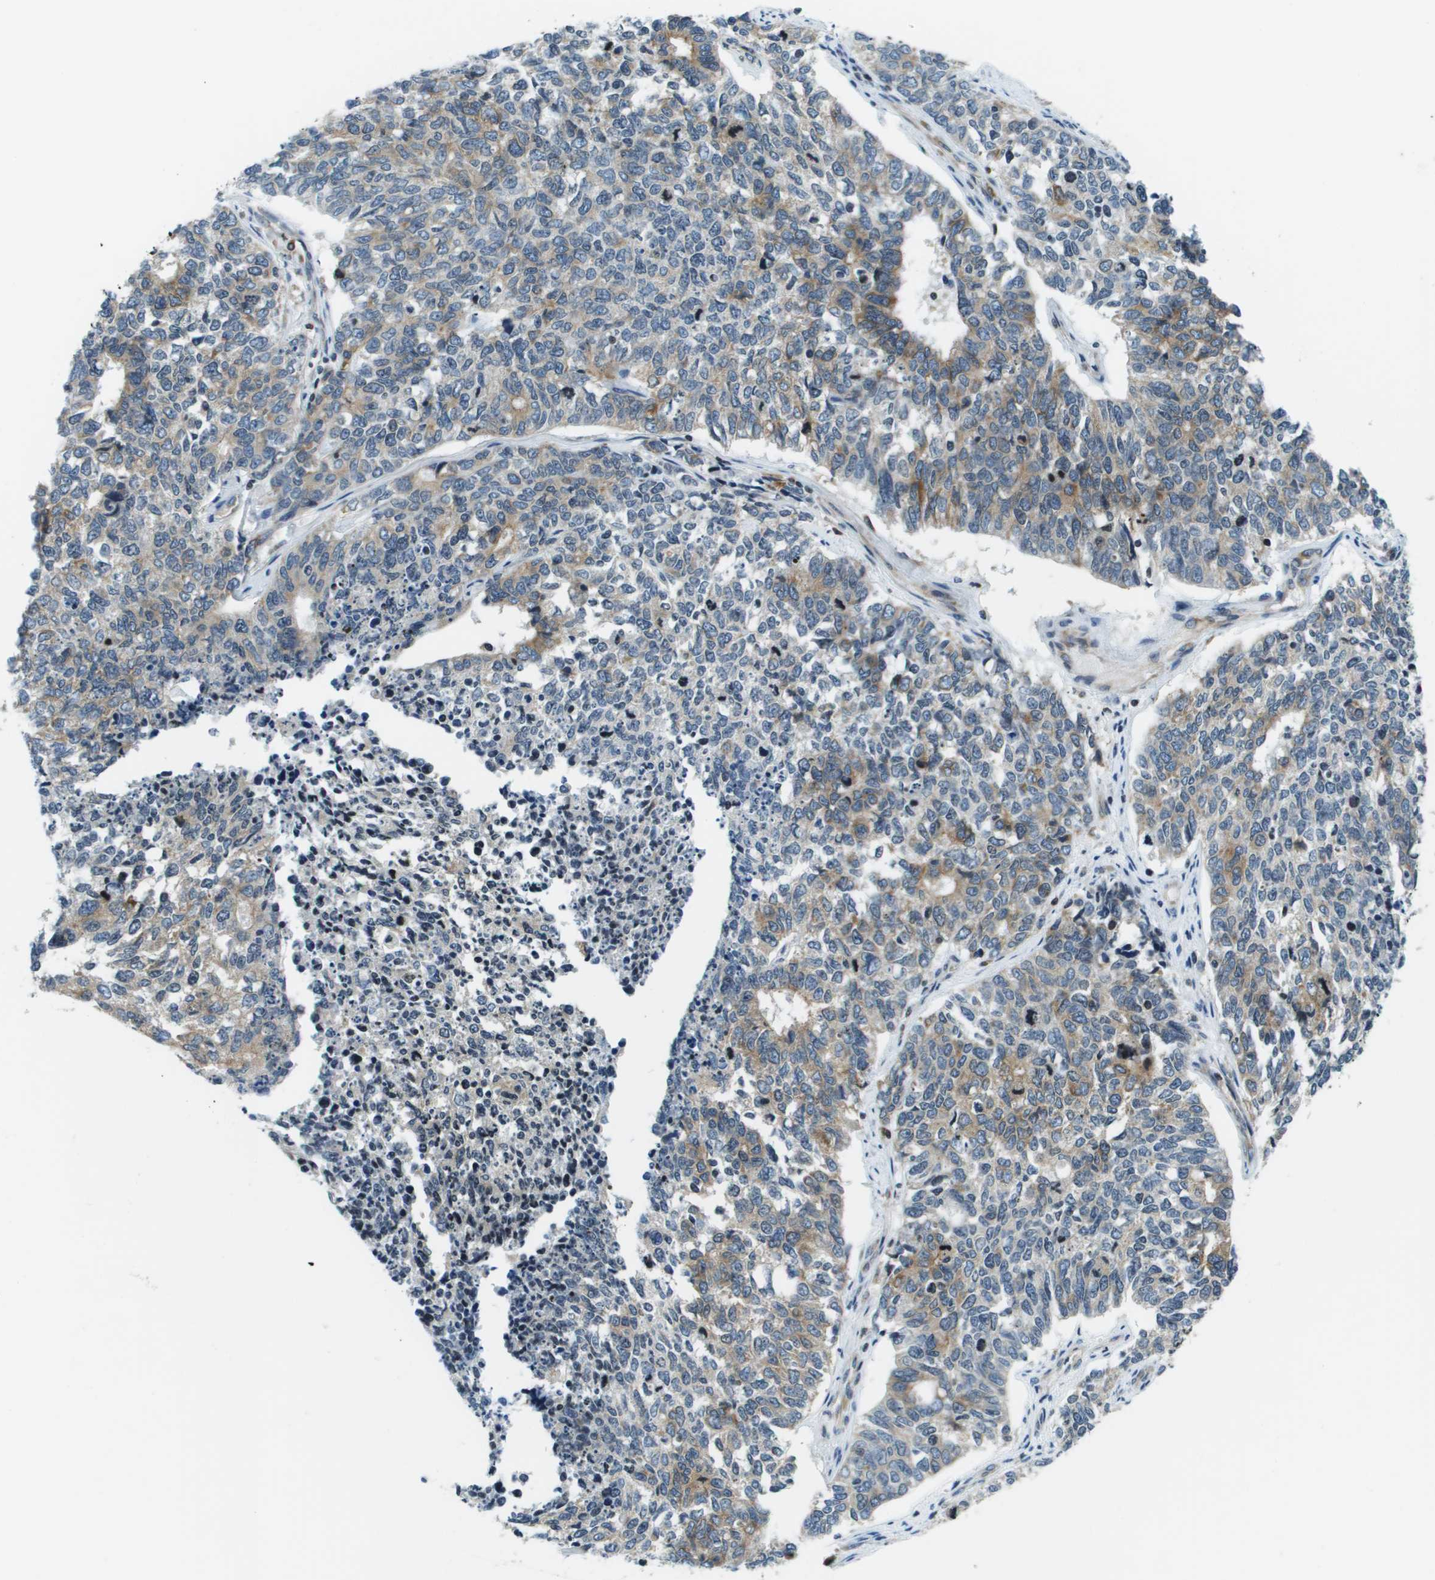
{"staining": {"intensity": "moderate", "quantity": "25%-75%", "location": "cytoplasmic/membranous"}, "tissue": "cervical cancer", "cell_type": "Tumor cells", "image_type": "cancer", "snomed": [{"axis": "morphology", "description": "Squamous cell carcinoma, NOS"}, {"axis": "topography", "description": "Cervix"}], "caption": "Human cervical cancer (squamous cell carcinoma) stained with a brown dye shows moderate cytoplasmic/membranous positive staining in approximately 25%-75% of tumor cells.", "gene": "ESYT1", "patient": {"sex": "female", "age": 63}}